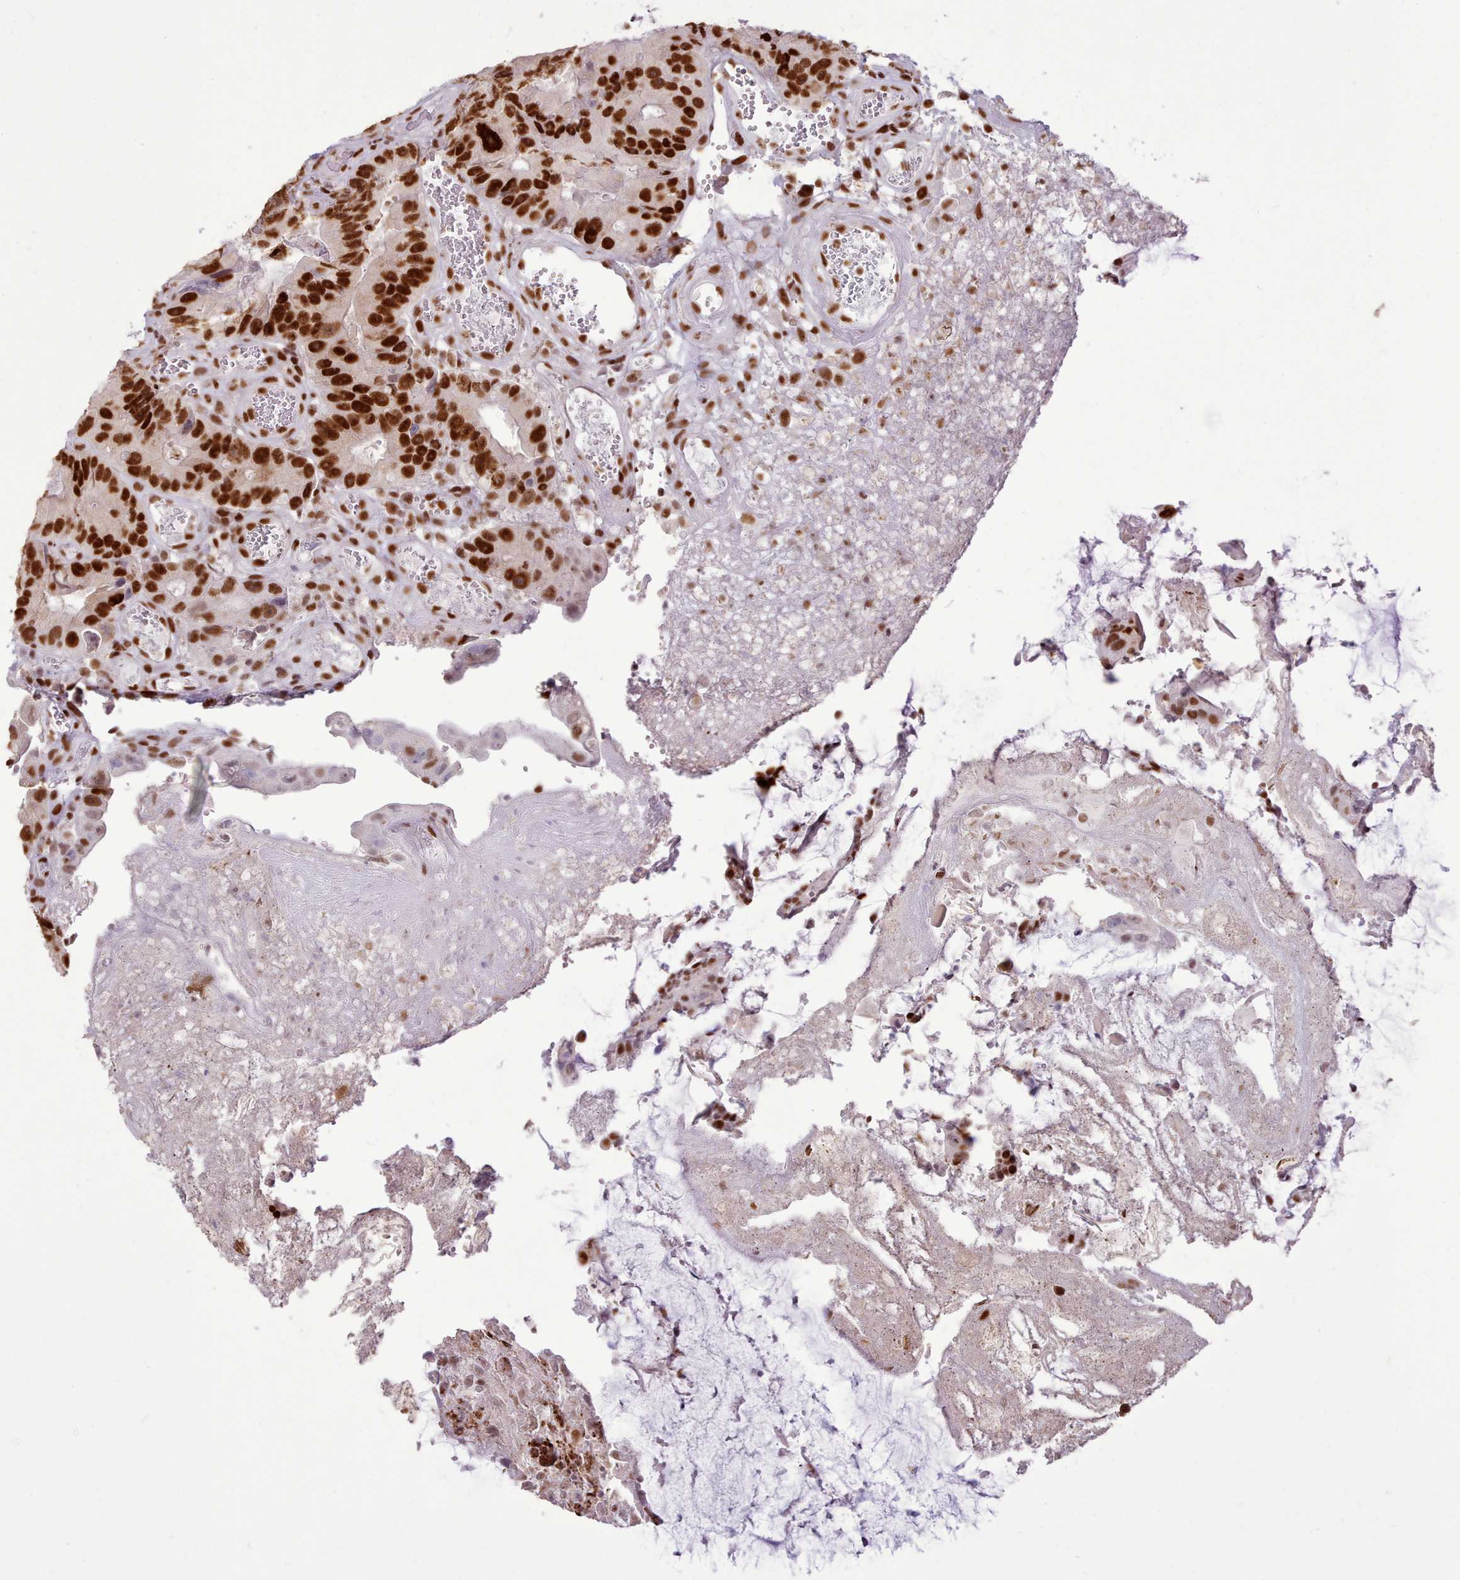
{"staining": {"intensity": "strong", "quantity": ">75%", "location": "nuclear"}, "tissue": "colorectal cancer", "cell_type": "Tumor cells", "image_type": "cancer", "snomed": [{"axis": "morphology", "description": "Adenocarcinoma, NOS"}, {"axis": "topography", "description": "Colon"}], "caption": "Brown immunohistochemical staining in human colorectal cancer demonstrates strong nuclear expression in about >75% of tumor cells.", "gene": "TAF15", "patient": {"sex": "female", "age": 86}}